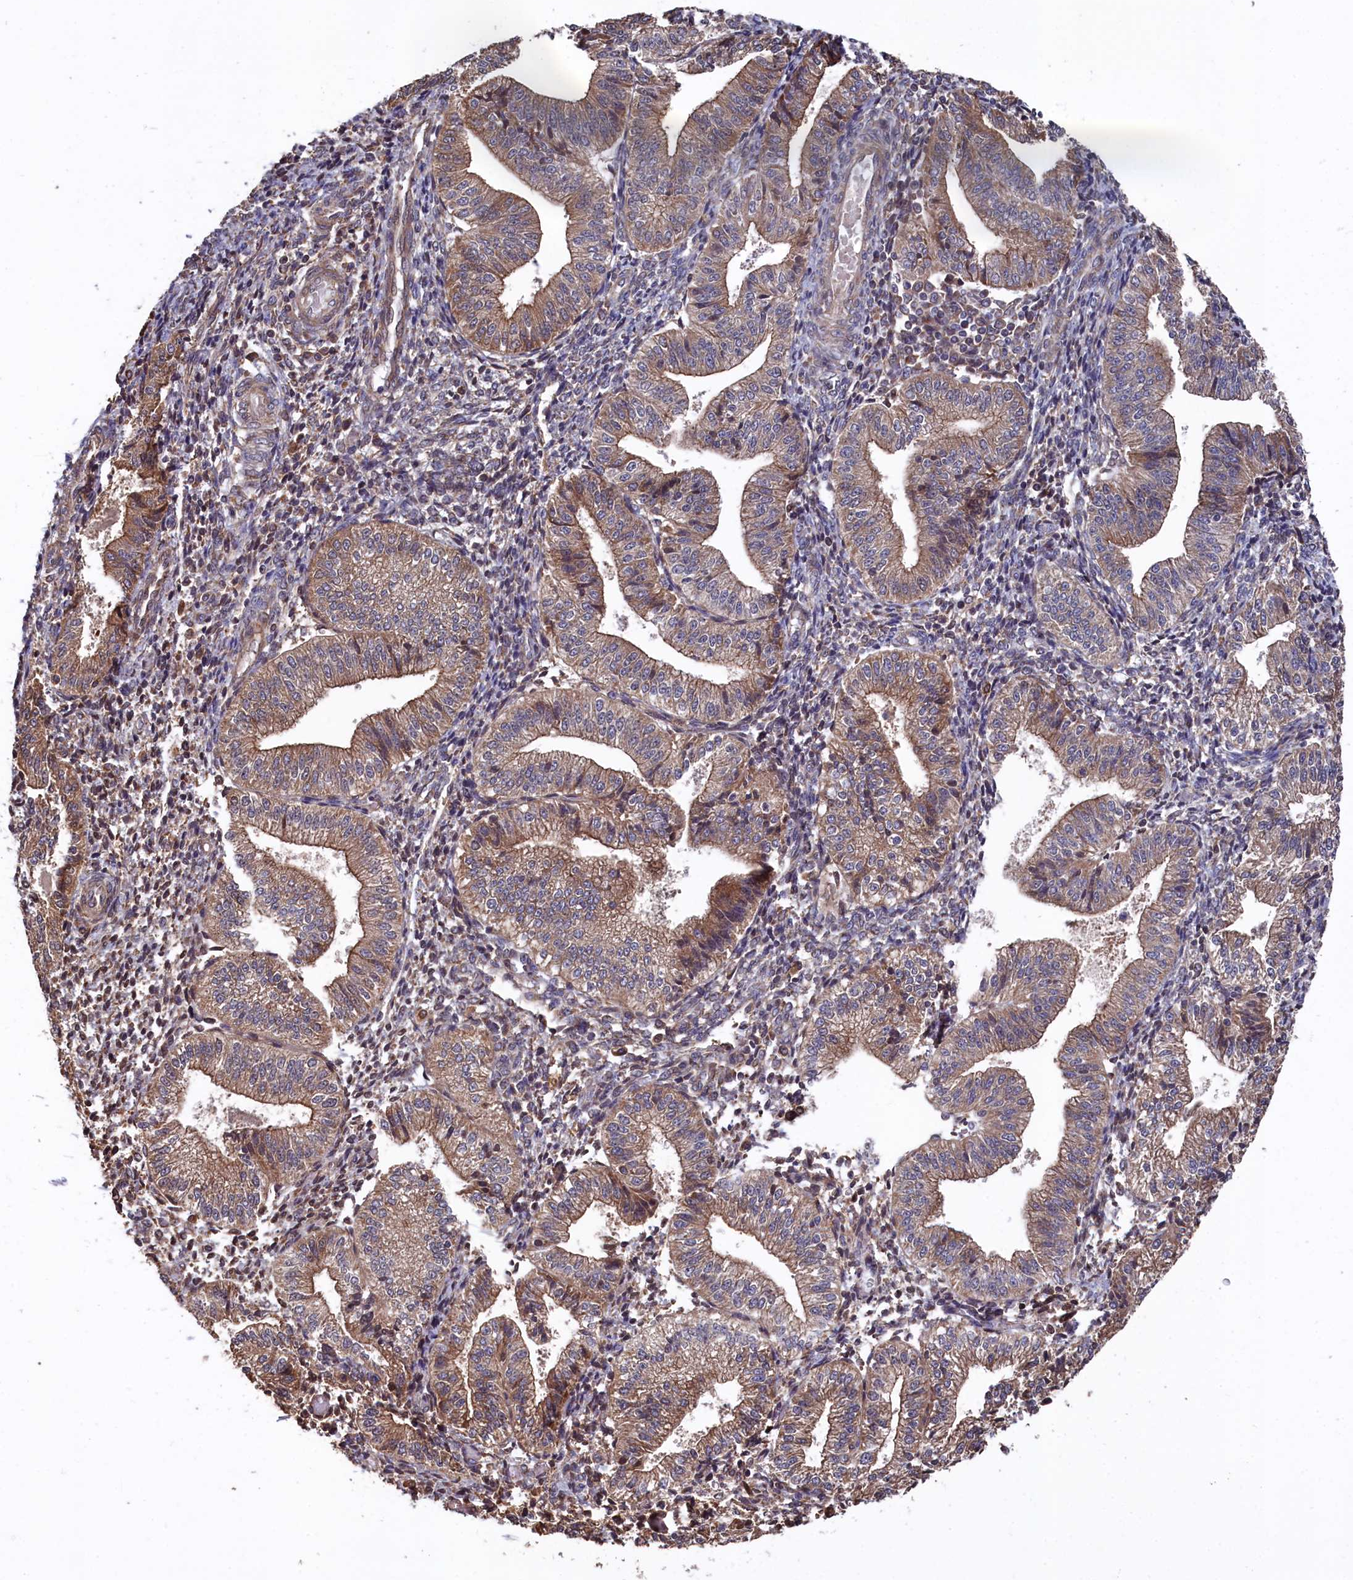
{"staining": {"intensity": "moderate", "quantity": "25%-75%", "location": "cytoplasmic/membranous"}, "tissue": "endometrium", "cell_type": "Cells in endometrial stroma", "image_type": "normal", "snomed": [{"axis": "morphology", "description": "Normal tissue, NOS"}, {"axis": "topography", "description": "Endometrium"}], "caption": "Human endometrium stained for a protein (brown) displays moderate cytoplasmic/membranous positive staining in approximately 25%-75% of cells in endometrial stroma.", "gene": "SLC12A4", "patient": {"sex": "female", "age": 34}}